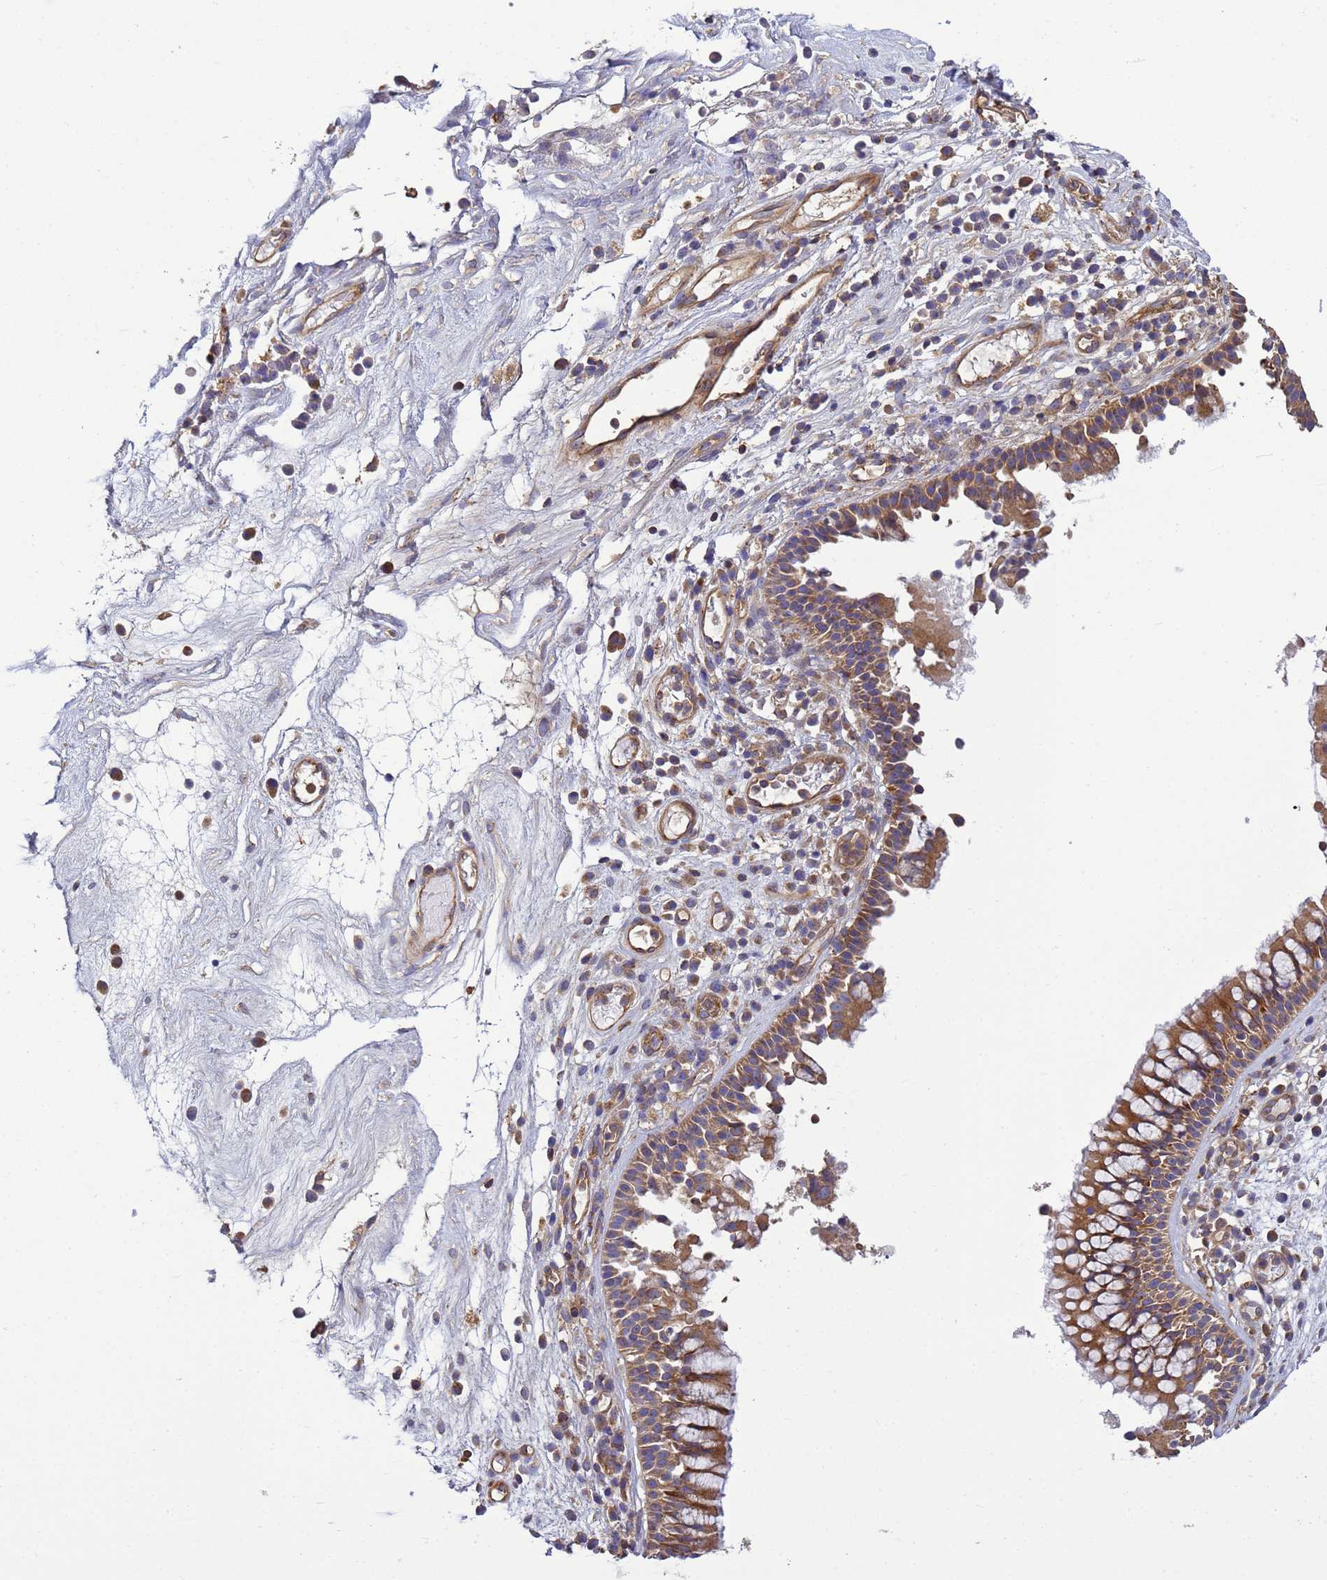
{"staining": {"intensity": "moderate", "quantity": ">75%", "location": "cytoplasmic/membranous"}, "tissue": "nasopharynx", "cell_type": "Respiratory epithelial cells", "image_type": "normal", "snomed": [{"axis": "morphology", "description": "Normal tissue, NOS"}, {"axis": "morphology", "description": "Inflammation, NOS"}, {"axis": "morphology", "description": "Malignant melanoma, Metastatic site"}, {"axis": "topography", "description": "Nasopharynx"}], "caption": "About >75% of respiratory epithelial cells in unremarkable nasopharynx exhibit moderate cytoplasmic/membranous protein expression as visualized by brown immunohistochemical staining.", "gene": "BECN1", "patient": {"sex": "male", "age": 70}}